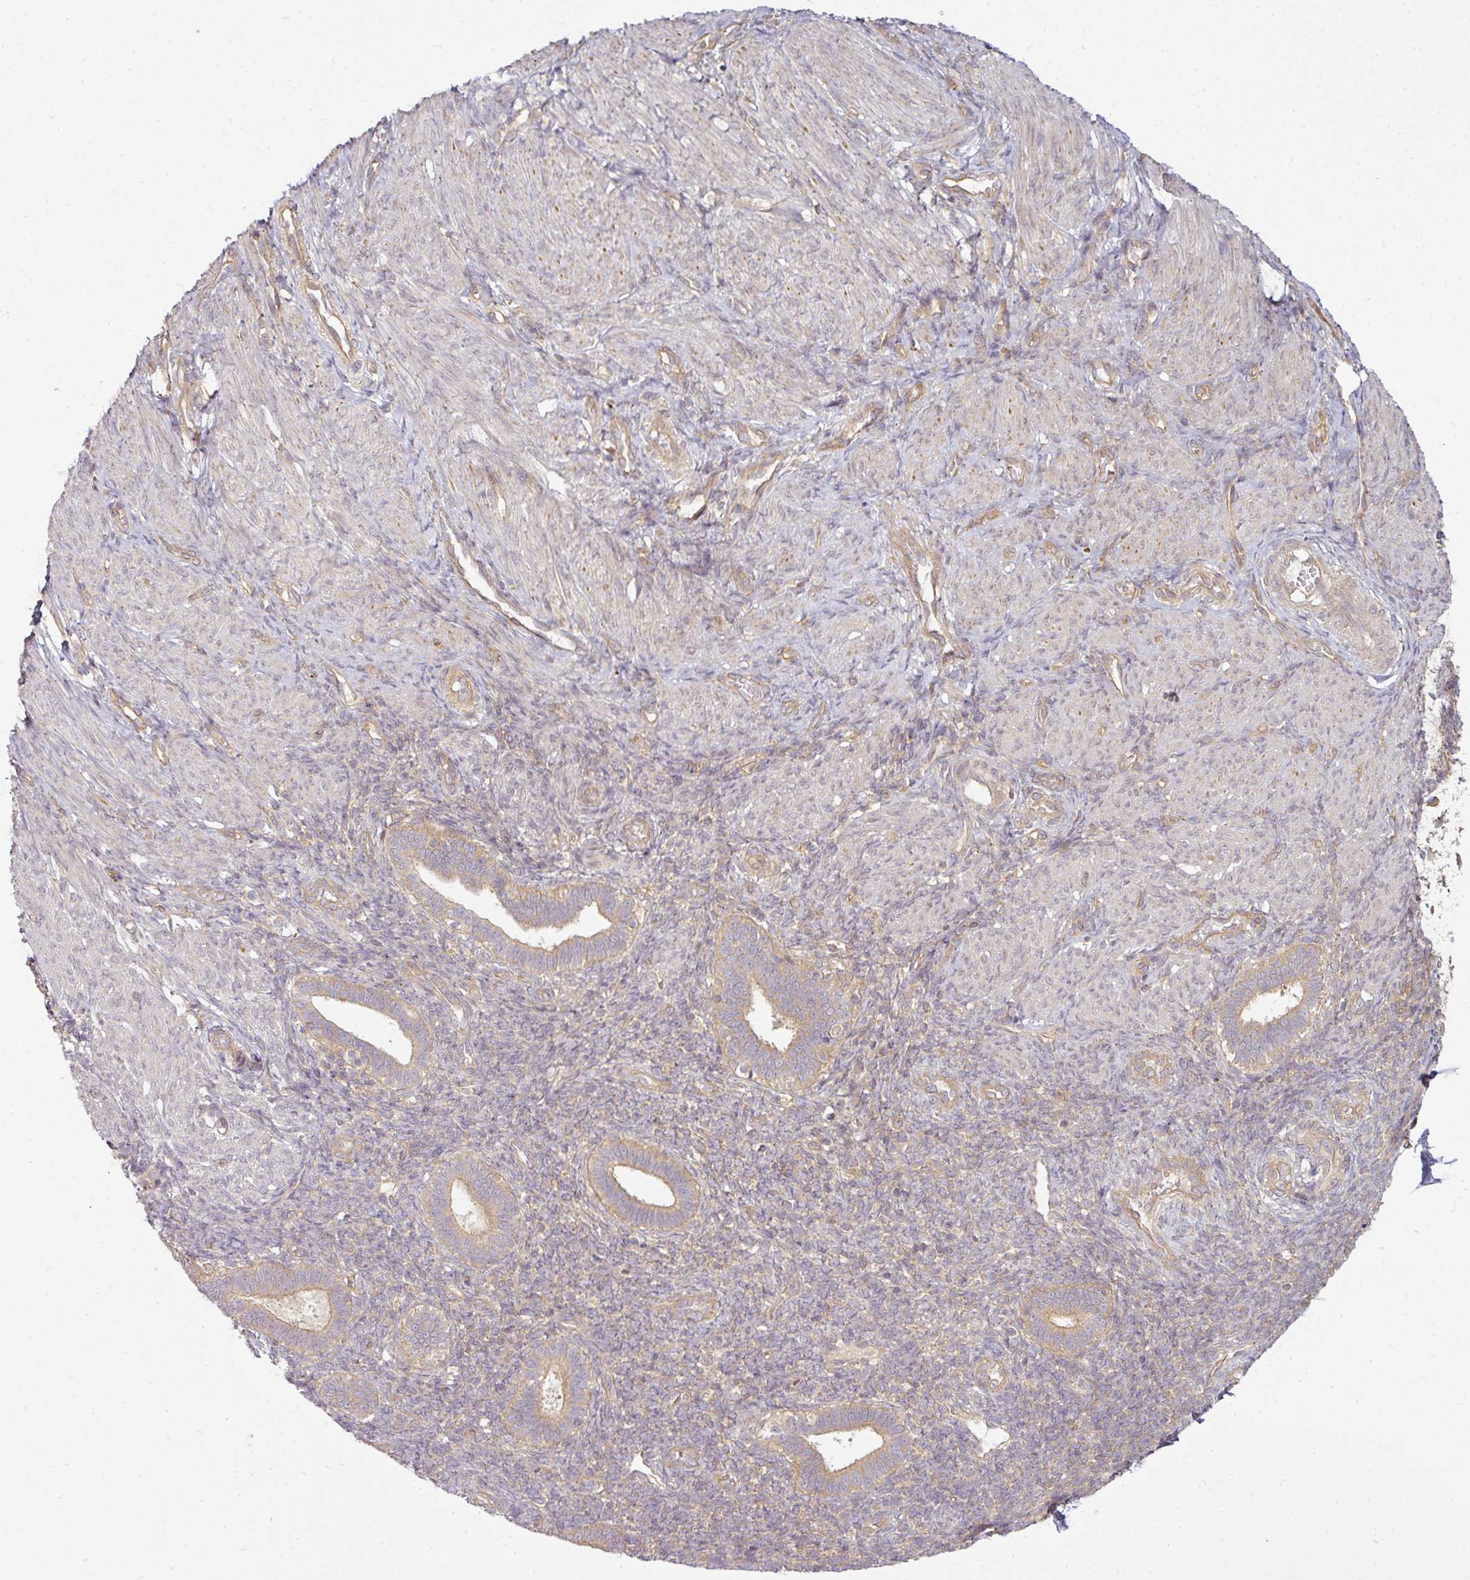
{"staining": {"intensity": "weak", "quantity": "25%-75%", "location": "cytoplasmic/membranous"}, "tissue": "endometrium", "cell_type": "Cells in endometrial stroma", "image_type": "normal", "snomed": [{"axis": "morphology", "description": "Normal tissue, NOS"}, {"axis": "topography", "description": "Endometrium"}], "caption": "Protein staining shows weak cytoplasmic/membranous staining in about 25%-75% of cells in endometrial stroma in normal endometrium.", "gene": "RNF31", "patient": {"sex": "female", "age": 34}}